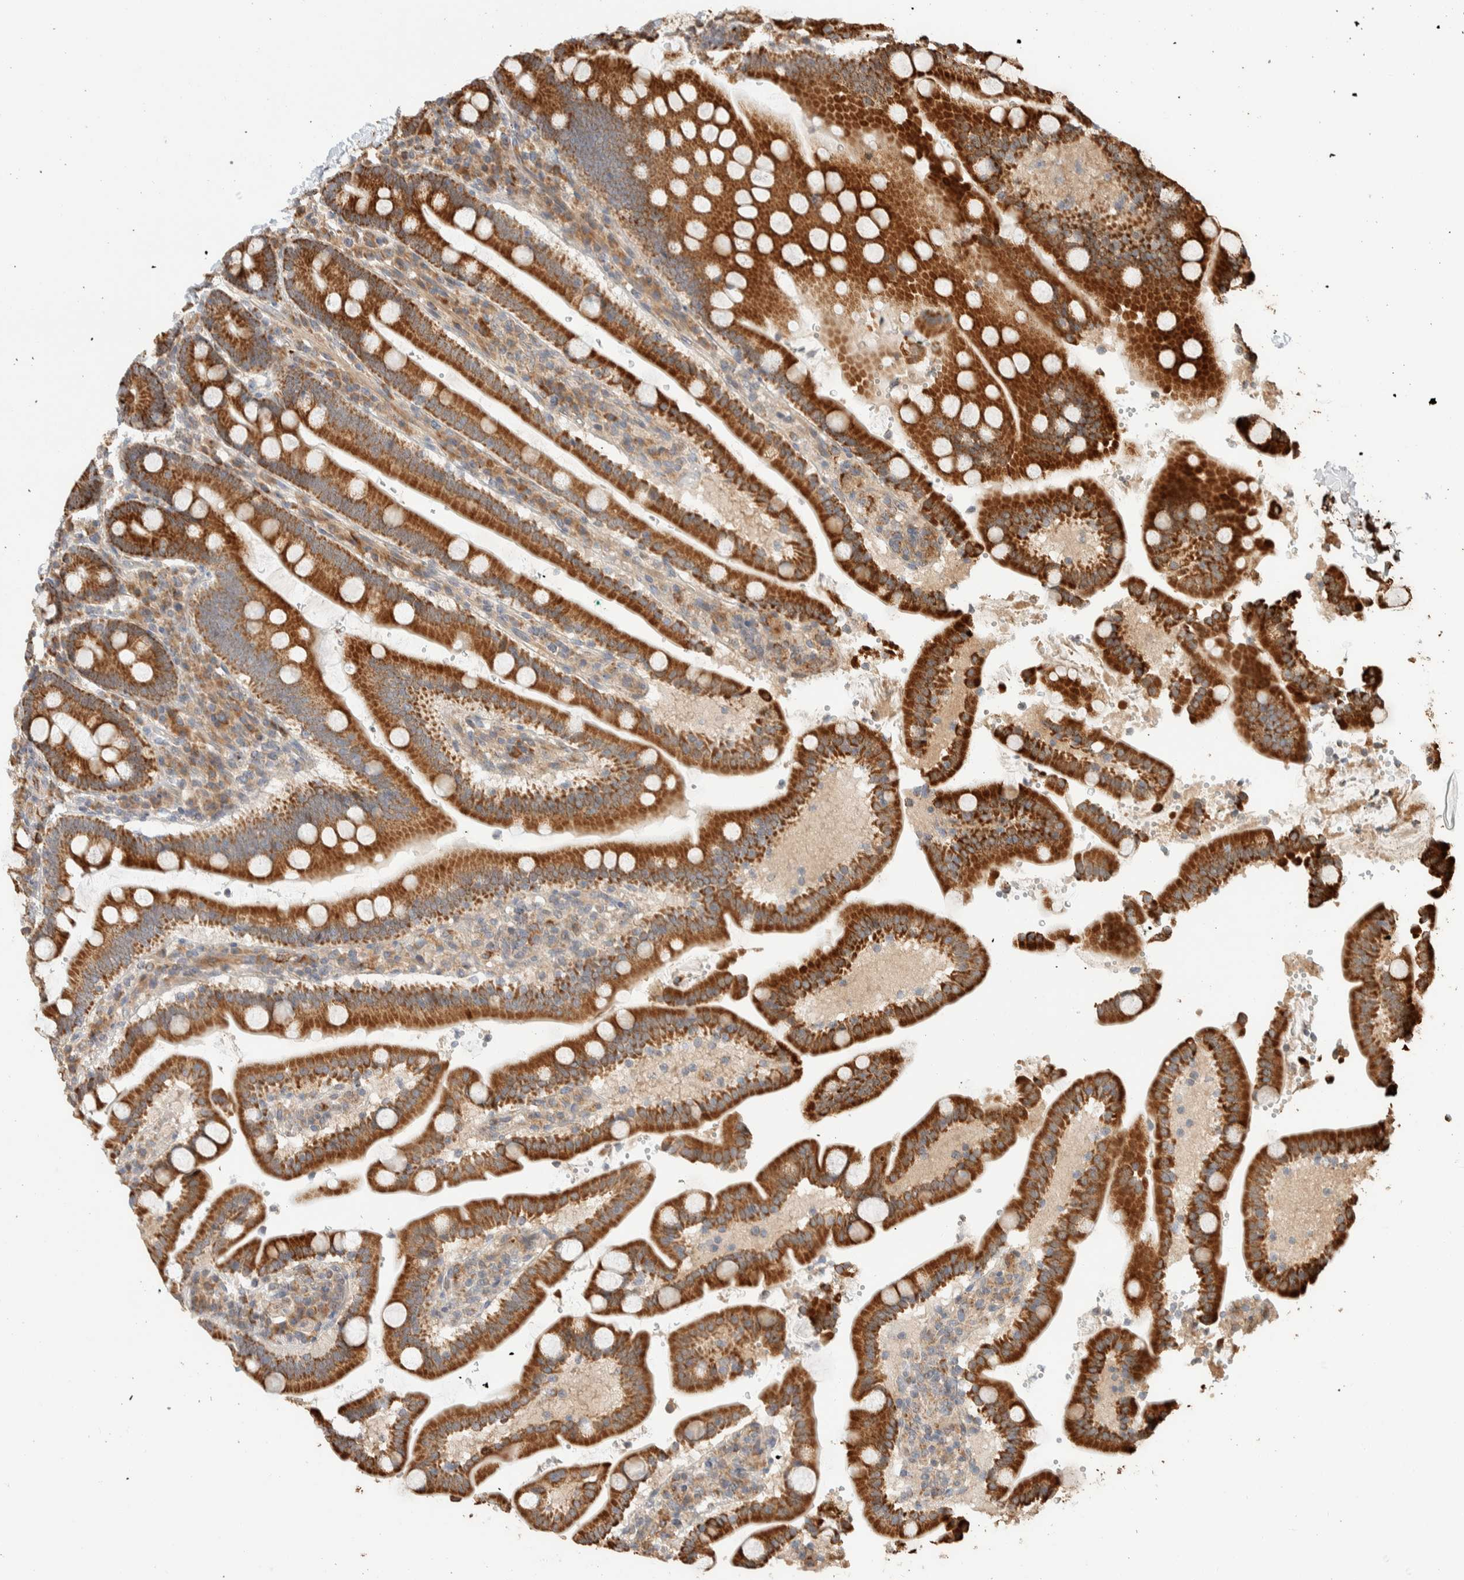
{"staining": {"intensity": "strong", "quantity": ">75%", "location": "cytoplasmic/membranous"}, "tissue": "duodenum", "cell_type": "Glandular cells", "image_type": "normal", "snomed": [{"axis": "morphology", "description": "Normal tissue, NOS"}, {"axis": "topography", "description": "Small intestine, NOS"}], "caption": "Glandular cells reveal high levels of strong cytoplasmic/membranous positivity in about >75% of cells in benign duodenum. (DAB (3,3'-diaminobenzidine) IHC with brightfield microscopy, high magnification).", "gene": "KIF9", "patient": {"sex": "female", "age": 71}}